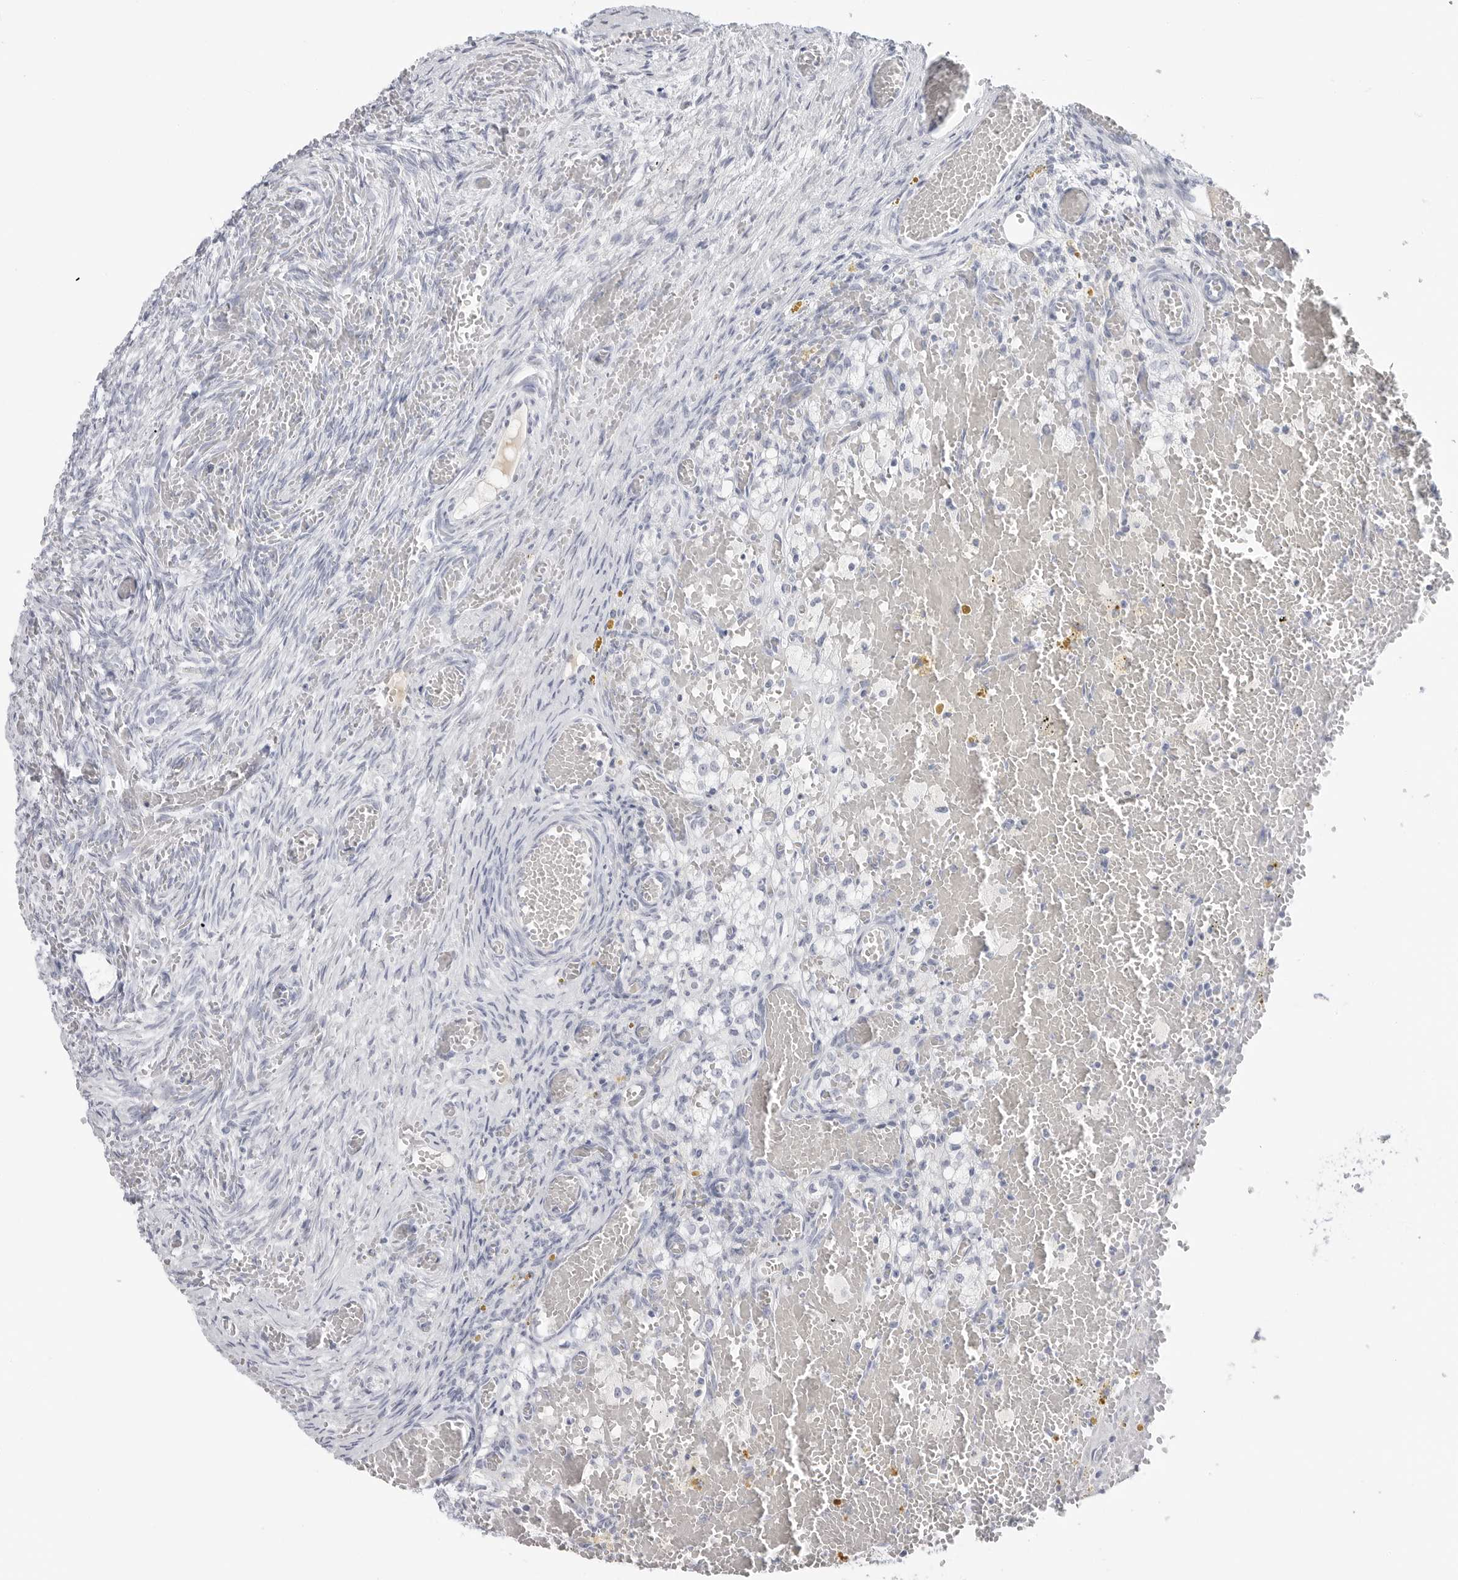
{"staining": {"intensity": "negative", "quantity": "none", "location": "none"}, "tissue": "ovary", "cell_type": "Ovarian stroma cells", "image_type": "normal", "snomed": [{"axis": "morphology", "description": "Adenocarcinoma, NOS"}, {"axis": "topography", "description": "Endometrium"}], "caption": "Protein analysis of unremarkable ovary demonstrates no significant staining in ovarian stroma cells.", "gene": "AMPD1", "patient": {"sex": "female", "age": 32}}